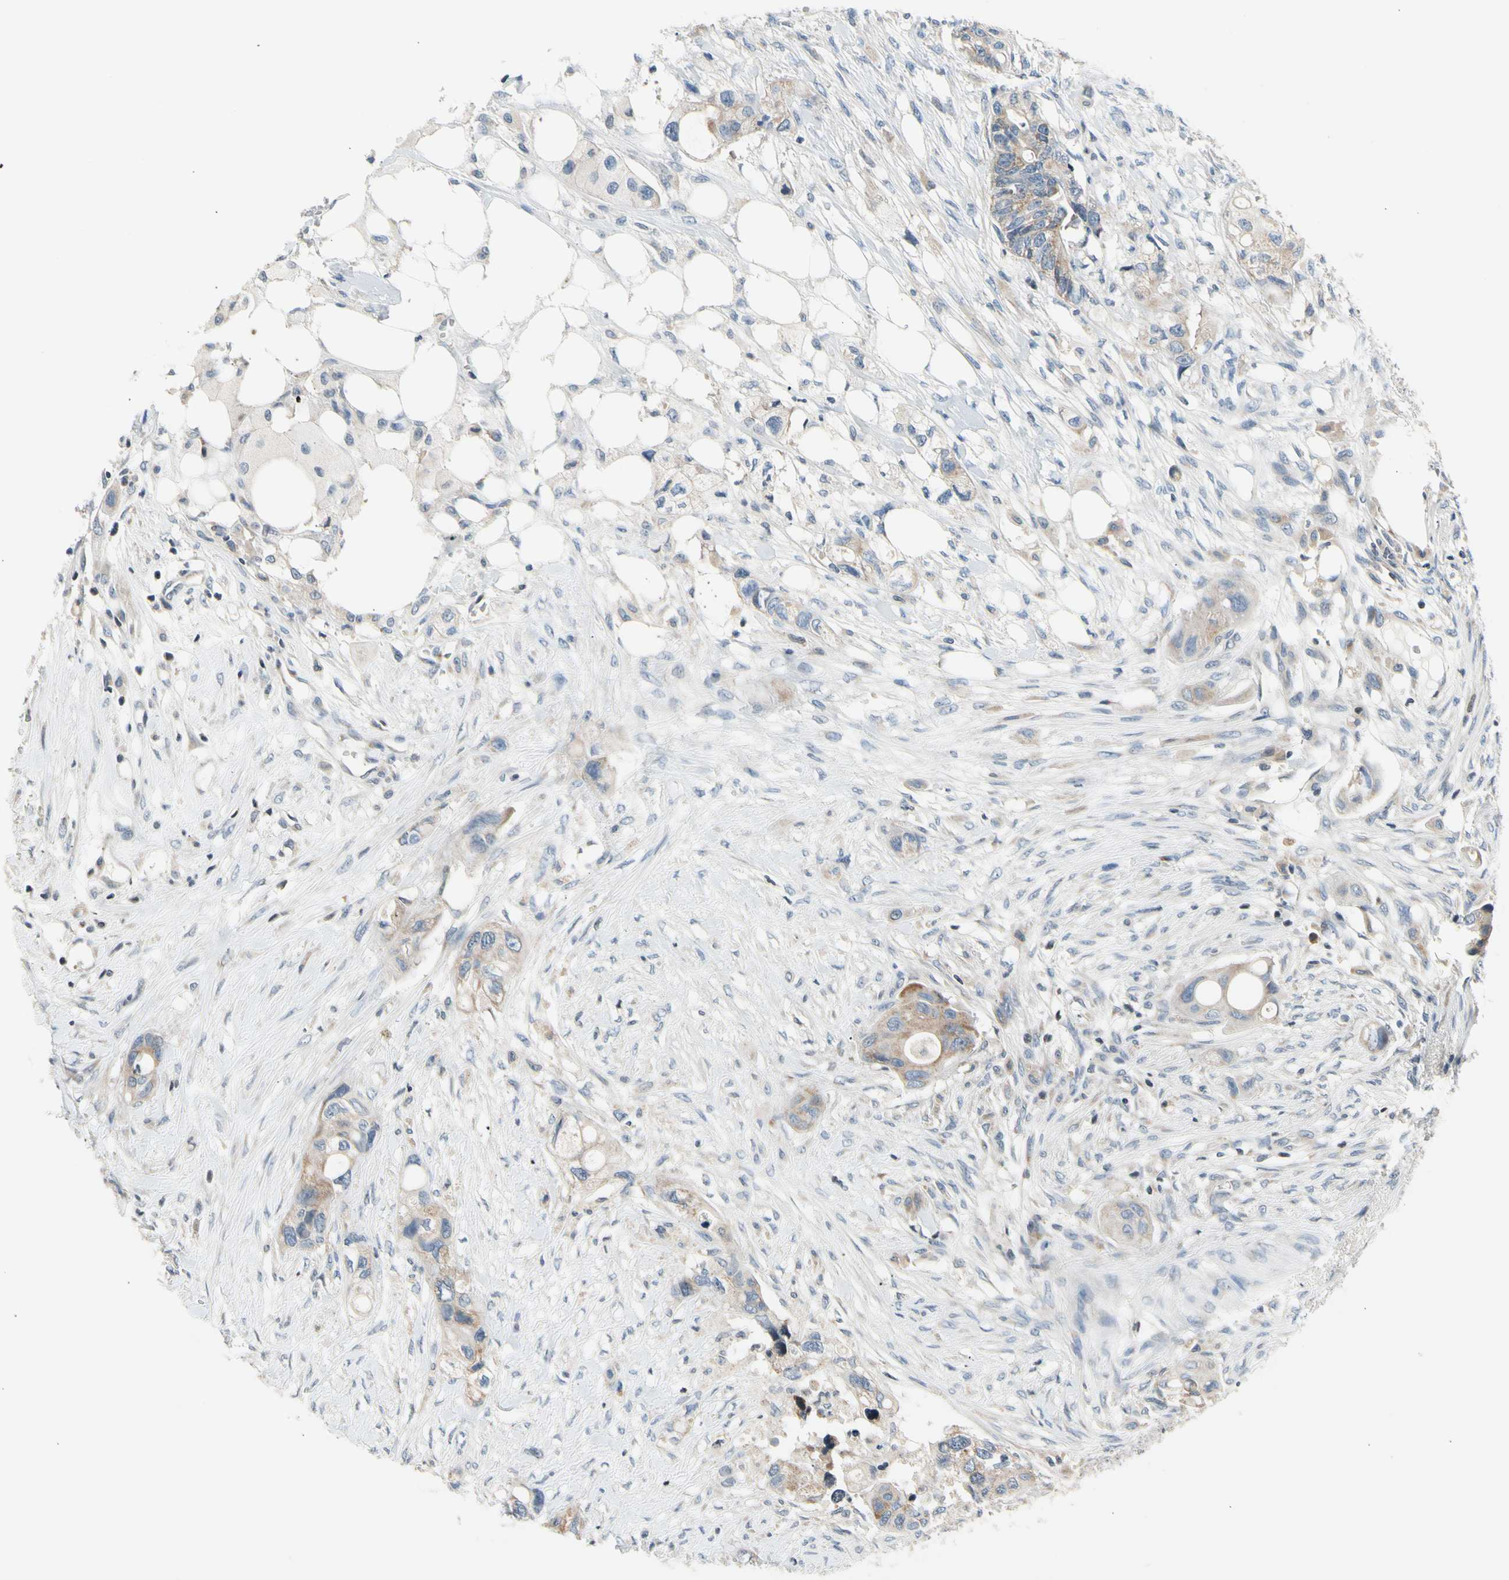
{"staining": {"intensity": "weak", "quantity": ">75%", "location": "cytoplasmic/membranous"}, "tissue": "colorectal cancer", "cell_type": "Tumor cells", "image_type": "cancer", "snomed": [{"axis": "morphology", "description": "Adenocarcinoma, NOS"}, {"axis": "topography", "description": "Colon"}], "caption": "About >75% of tumor cells in human colorectal cancer (adenocarcinoma) exhibit weak cytoplasmic/membranous protein positivity as visualized by brown immunohistochemical staining.", "gene": "SOX30", "patient": {"sex": "female", "age": 57}}